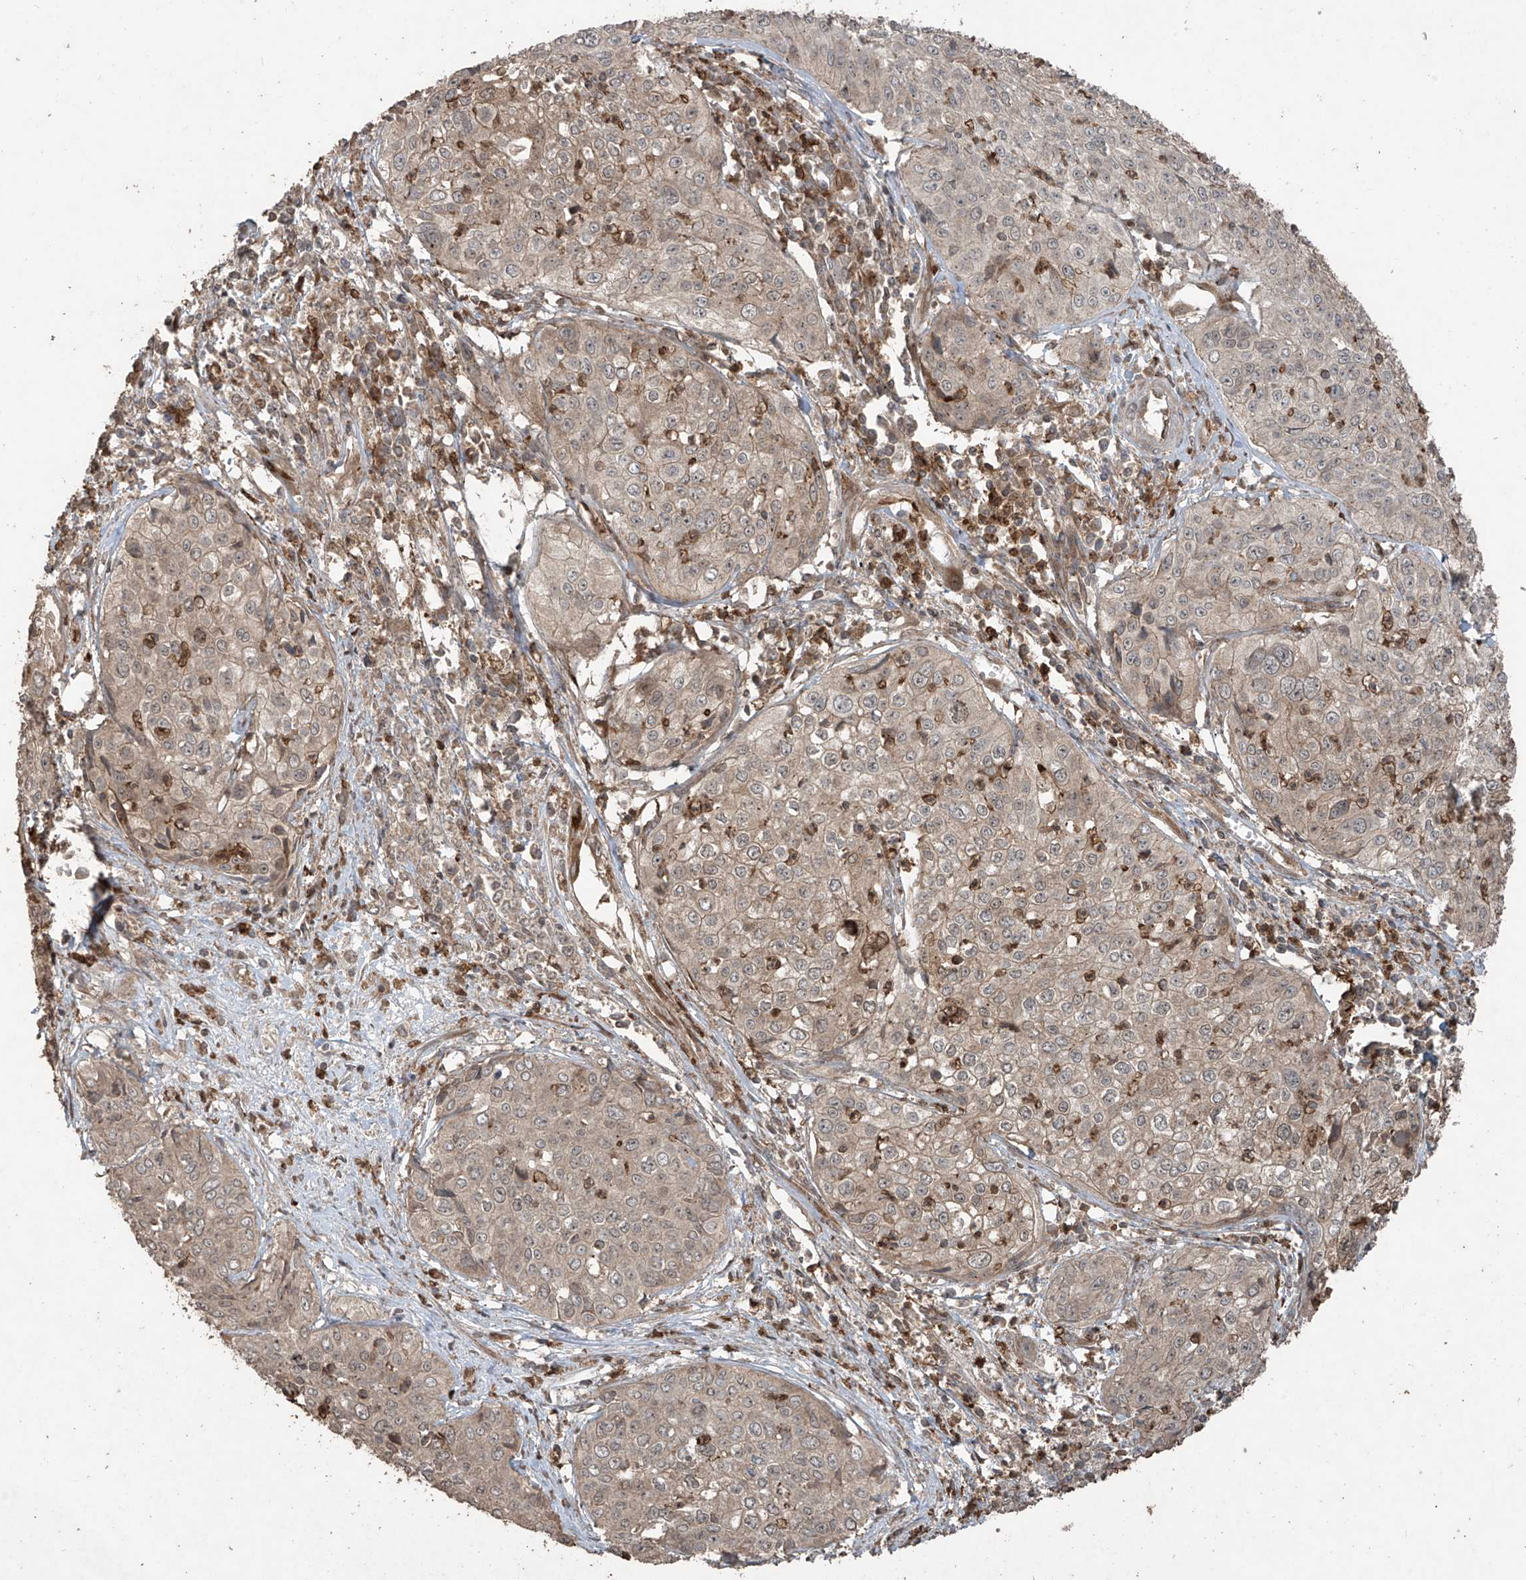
{"staining": {"intensity": "weak", "quantity": ">75%", "location": "cytoplasmic/membranous"}, "tissue": "cervical cancer", "cell_type": "Tumor cells", "image_type": "cancer", "snomed": [{"axis": "morphology", "description": "Squamous cell carcinoma, NOS"}, {"axis": "topography", "description": "Cervix"}], "caption": "Cervical cancer (squamous cell carcinoma) stained with DAB IHC reveals low levels of weak cytoplasmic/membranous expression in approximately >75% of tumor cells.", "gene": "PGPEP1", "patient": {"sex": "female", "age": 31}}